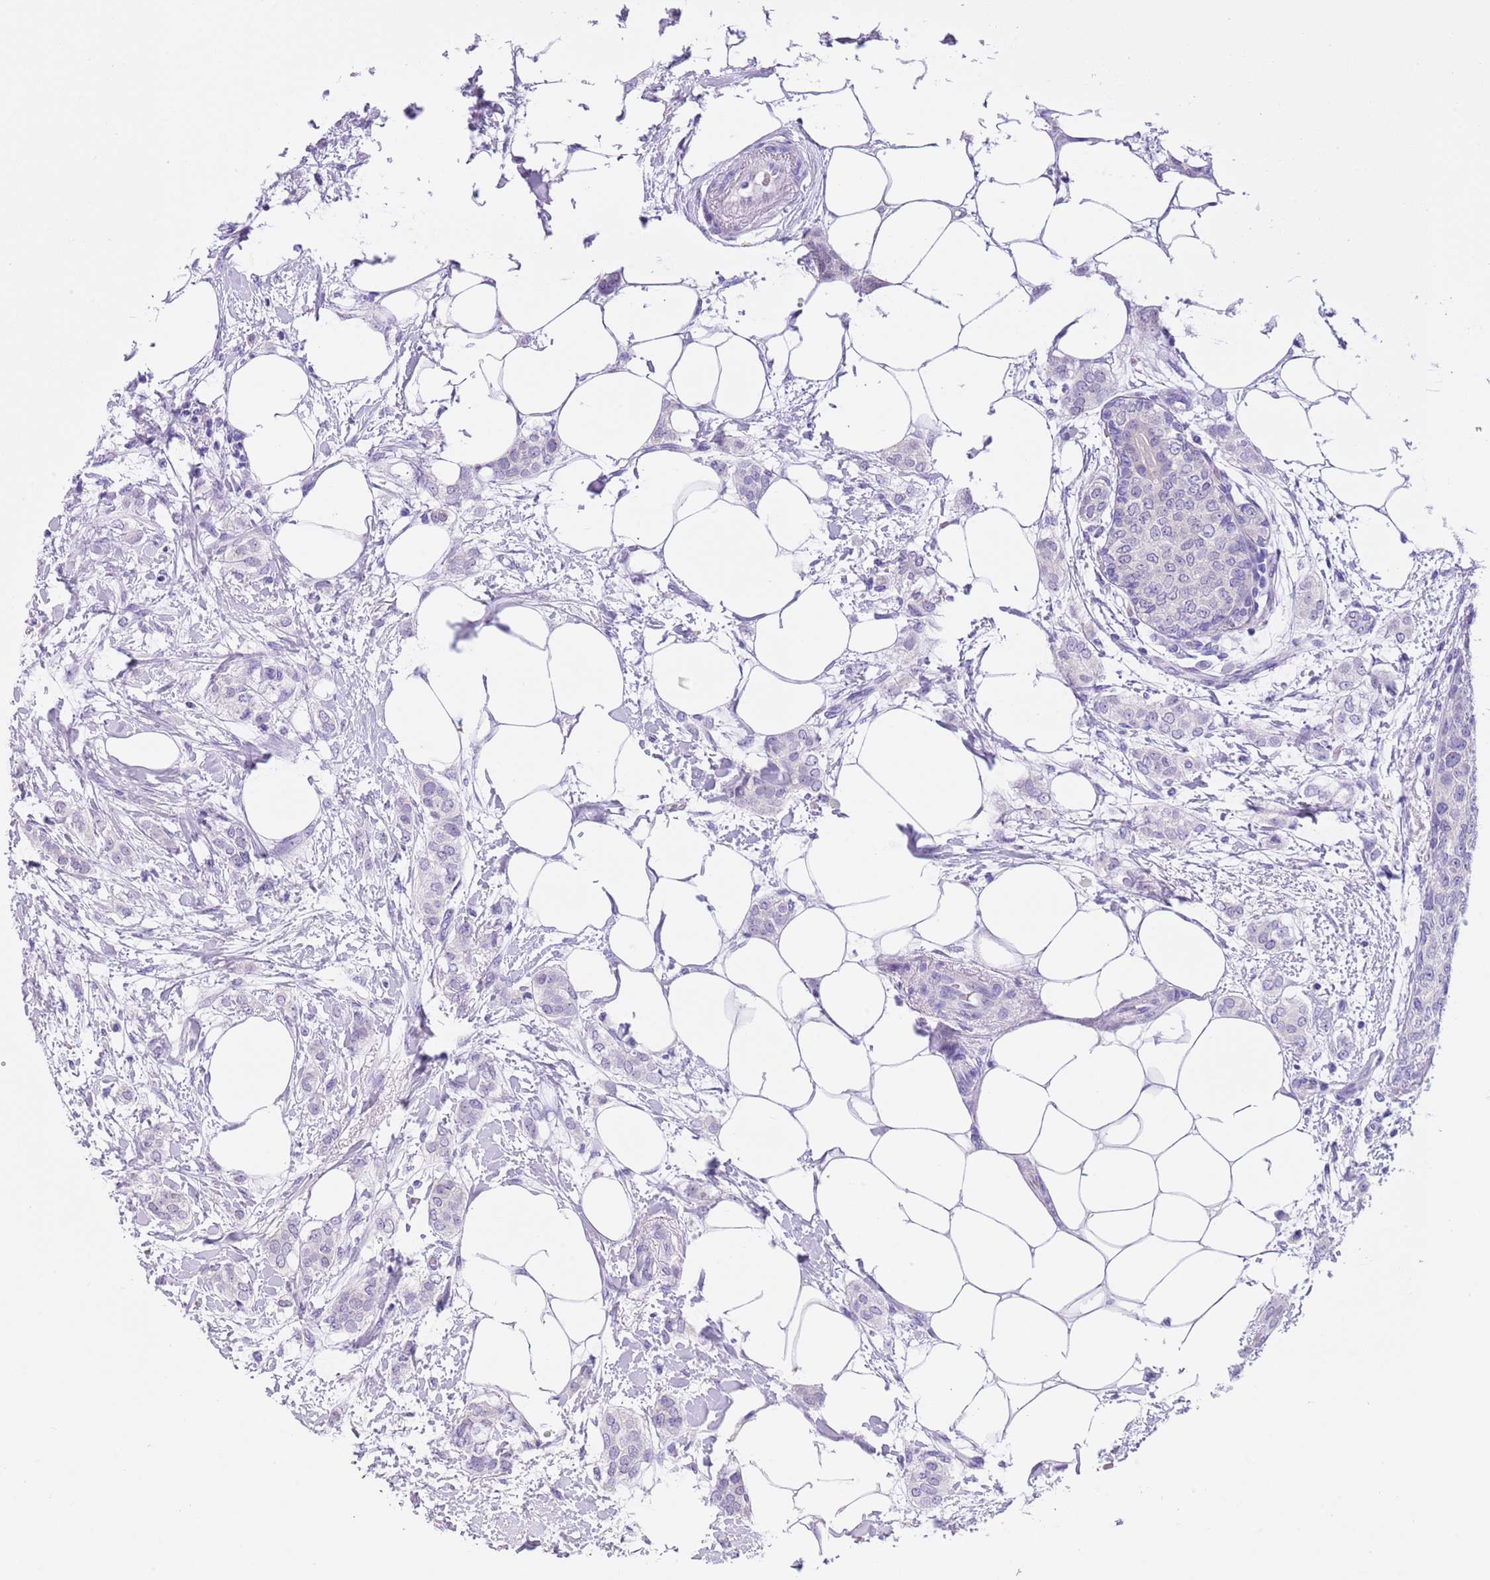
{"staining": {"intensity": "negative", "quantity": "none", "location": "none"}, "tissue": "breast cancer", "cell_type": "Tumor cells", "image_type": "cancer", "snomed": [{"axis": "morphology", "description": "Duct carcinoma"}, {"axis": "topography", "description": "Breast"}], "caption": "Protein analysis of infiltrating ductal carcinoma (breast) displays no significant expression in tumor cells. The staining was performed using DAB (3,3'-diaminobenzidine) to visualize the protein expression in brown, while the nuclei were stained in blue with hematoxylin (Magnification: 20x).", "gene": "TMEM185B", "patient": {"sex": "female", "age": 72}}